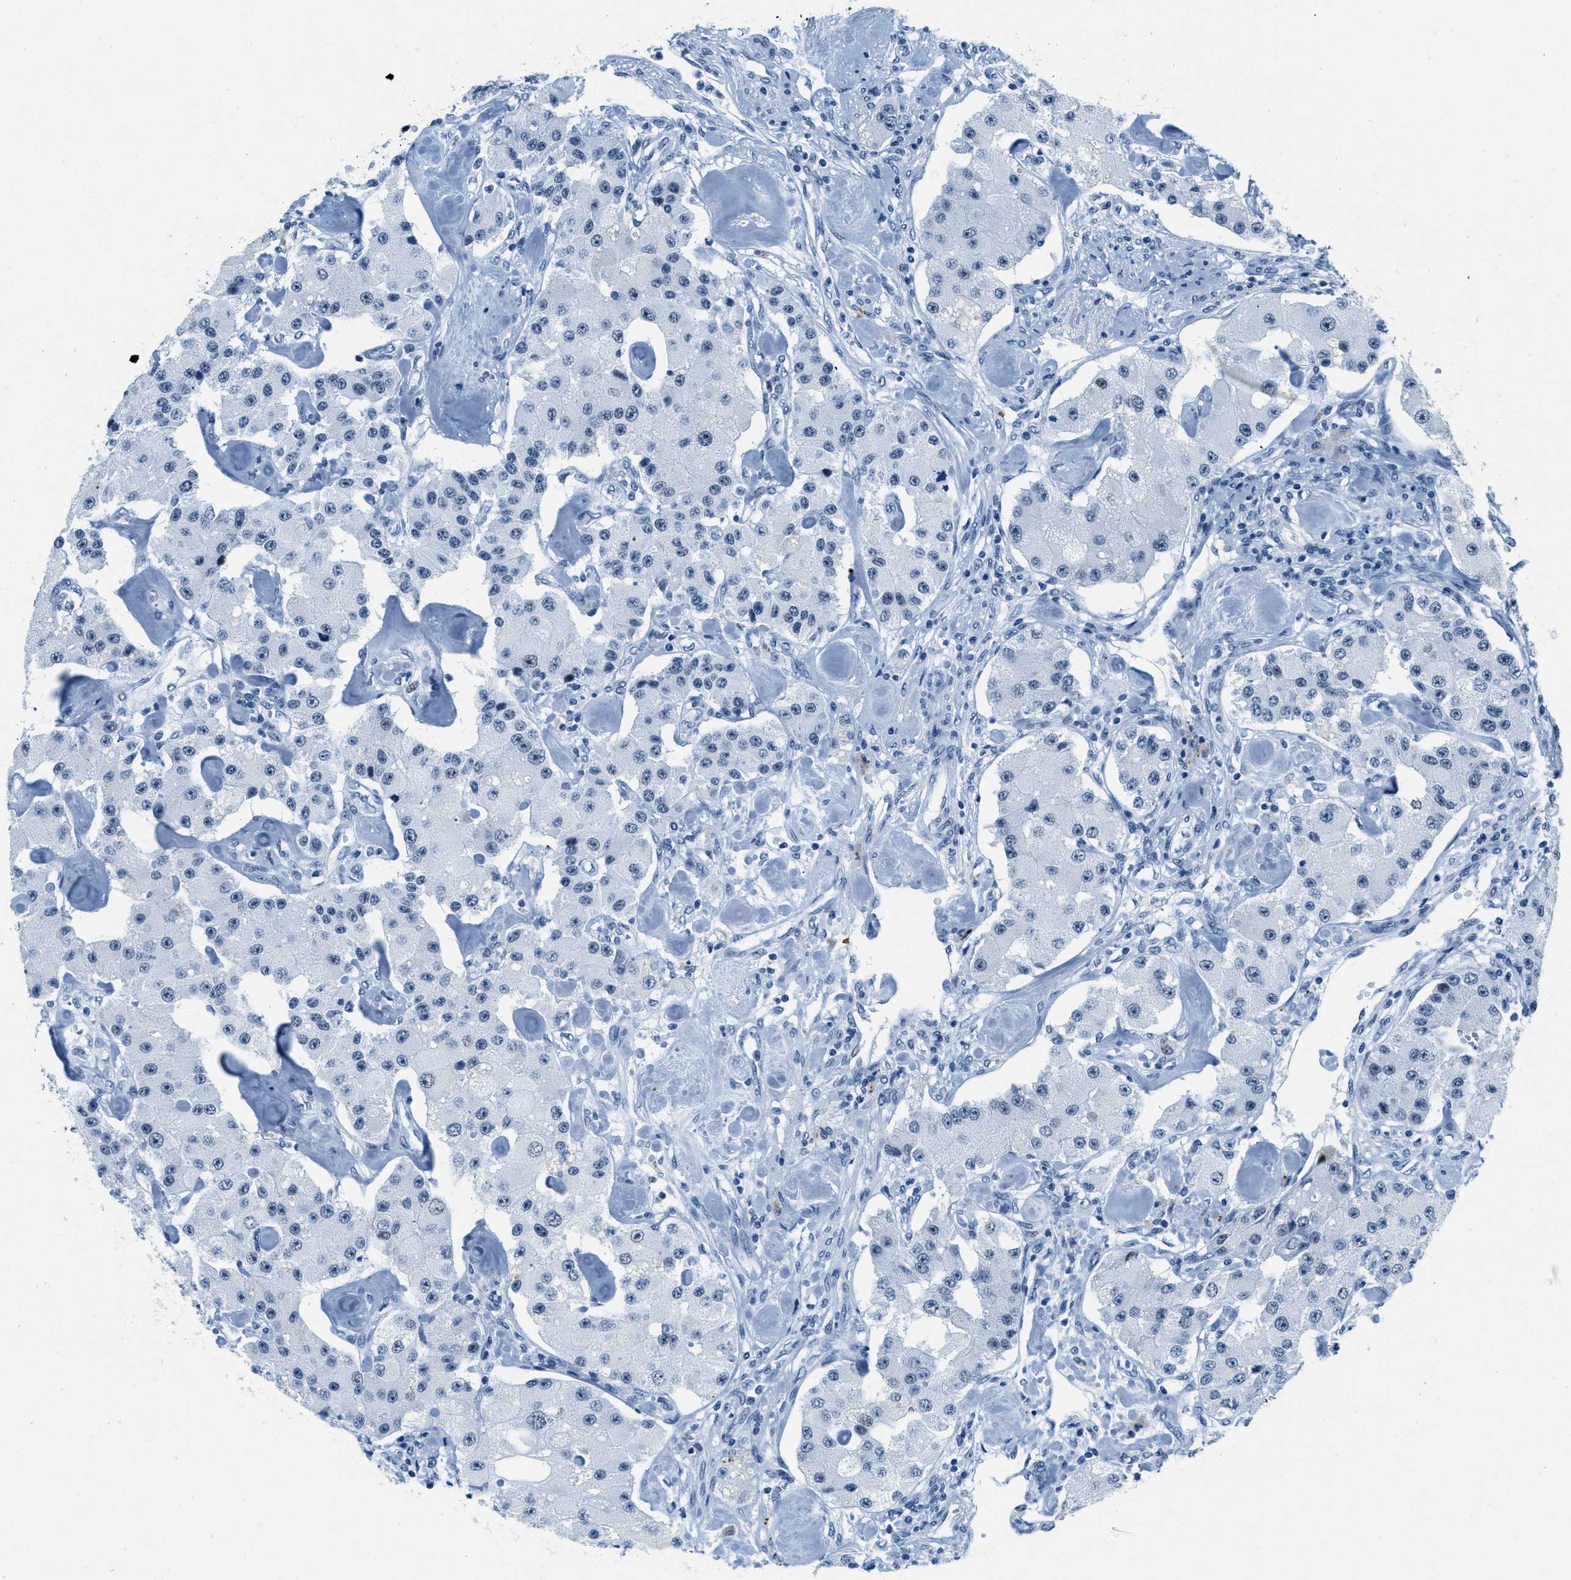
{"staining": {"intensity": "negative", "quantity": "none", "location": "none"}, "tissue": "carcinoid", "cell_type": "Tumor cells", "image_type": "cancer", "snomed": [{"axis": "morphology", "description": "Carcinoid, malignant, NOS"}, {"axis": "topography", "description": "Pancreas"}], "caption": "The histopathology image displays no staining of tumor cells in carcinoid. Brightfield microscopy of immunohistochemistry (IHC) stained with DAB (brown) and hematoxylin (blue), captured at high magnification.", "gene": "PLA2G2A", "patient": {"sex": "male", "age": 41}}